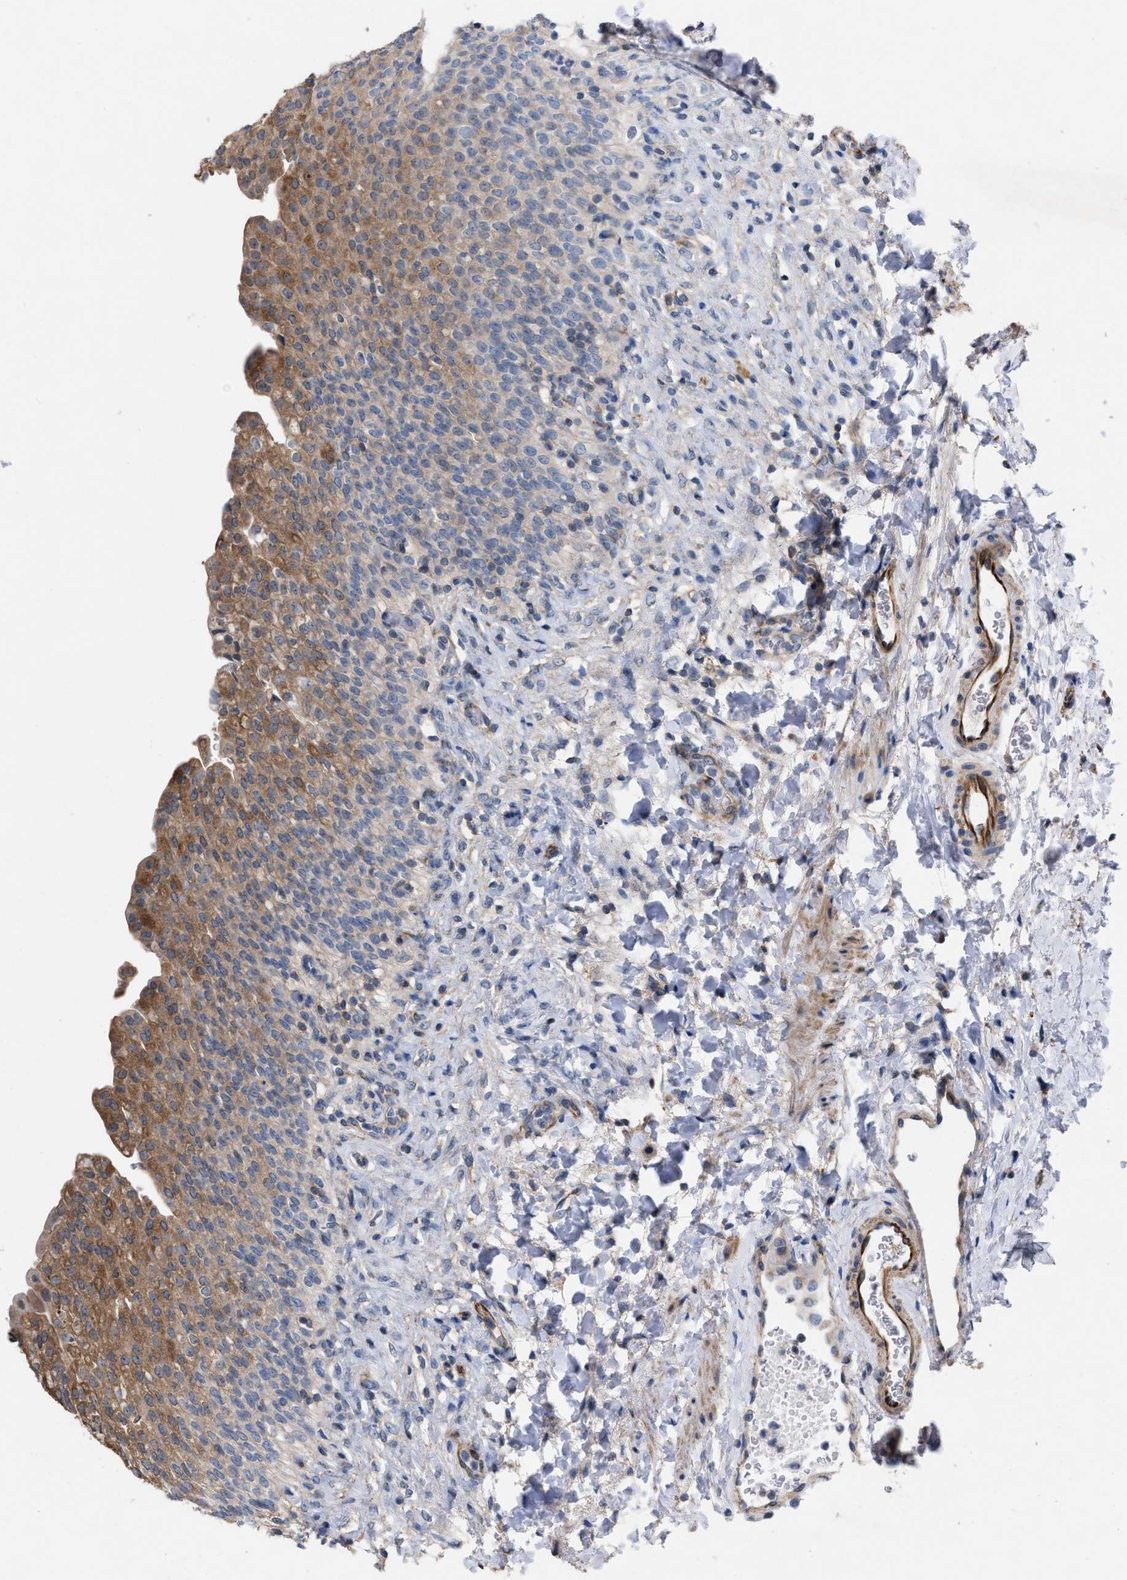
{"staining": {"intensity": "moderate", "quantity": "25%-75%", "location": "cytoplasmic/membranous"}, "tissue": "urinary bladder", "cell_type": "Urothelial cells", "image_type": "normal", "snomed": [{"axis": "morphology", "description": "Urothelial carcinoma, High grade"}, {"axis": "topography", "description": "Urinary bladder"}], "caption": "IHC (DAB (3,3'-diaminobenzidine)) staining of normal urinary bladder displays moderate cytoplasmic/membranous protein staining in approximately 25%-75% of urothelial cells. (DAB (3,3'-diaminobenzidine) = brown stain, brightfield microscopy at high magnification).", "gene": "TMEM131", "patient": {"sex": "male", "age": 46}}